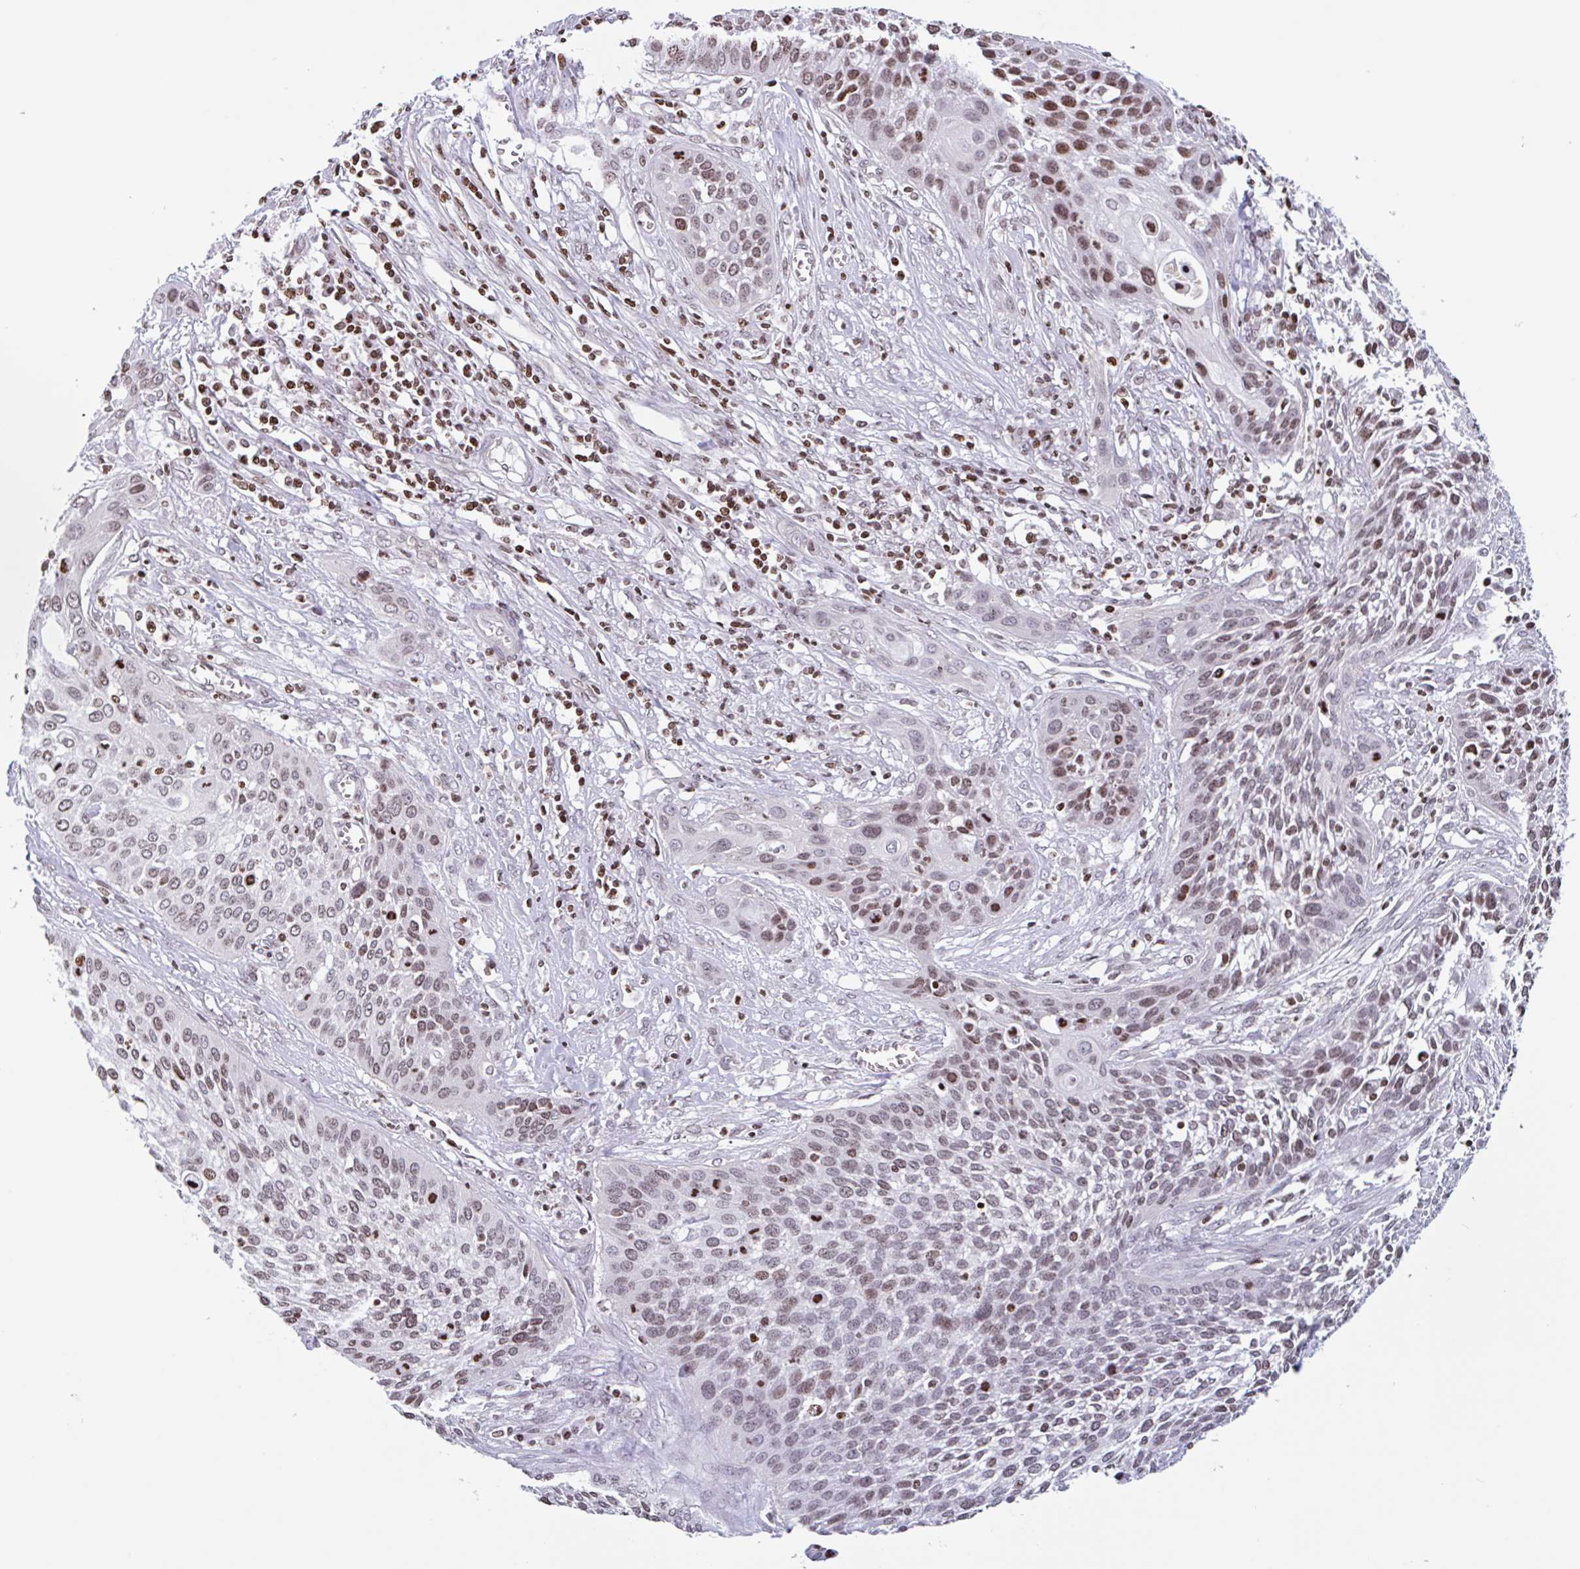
{"staining": {"intensity": "moderate", "quantity": ">75%", "location": "nuclear"}, "tissue": "cervical cancer", "cell_type": "Tumor cells", "image_type": "cancer", "snomed": [{"axis": "morphology", "description": "Squamous cell carcinoma, NOS"}, {"axis": "topography", "description": "Cervix"}], "caption": "Moderate nuclear positivity is seen in about >75% of tumor cells in cervical cancer (squamous cell carcinoma).", "gene": "NOL6", "patient": {"sex": "female", "age": 34}}